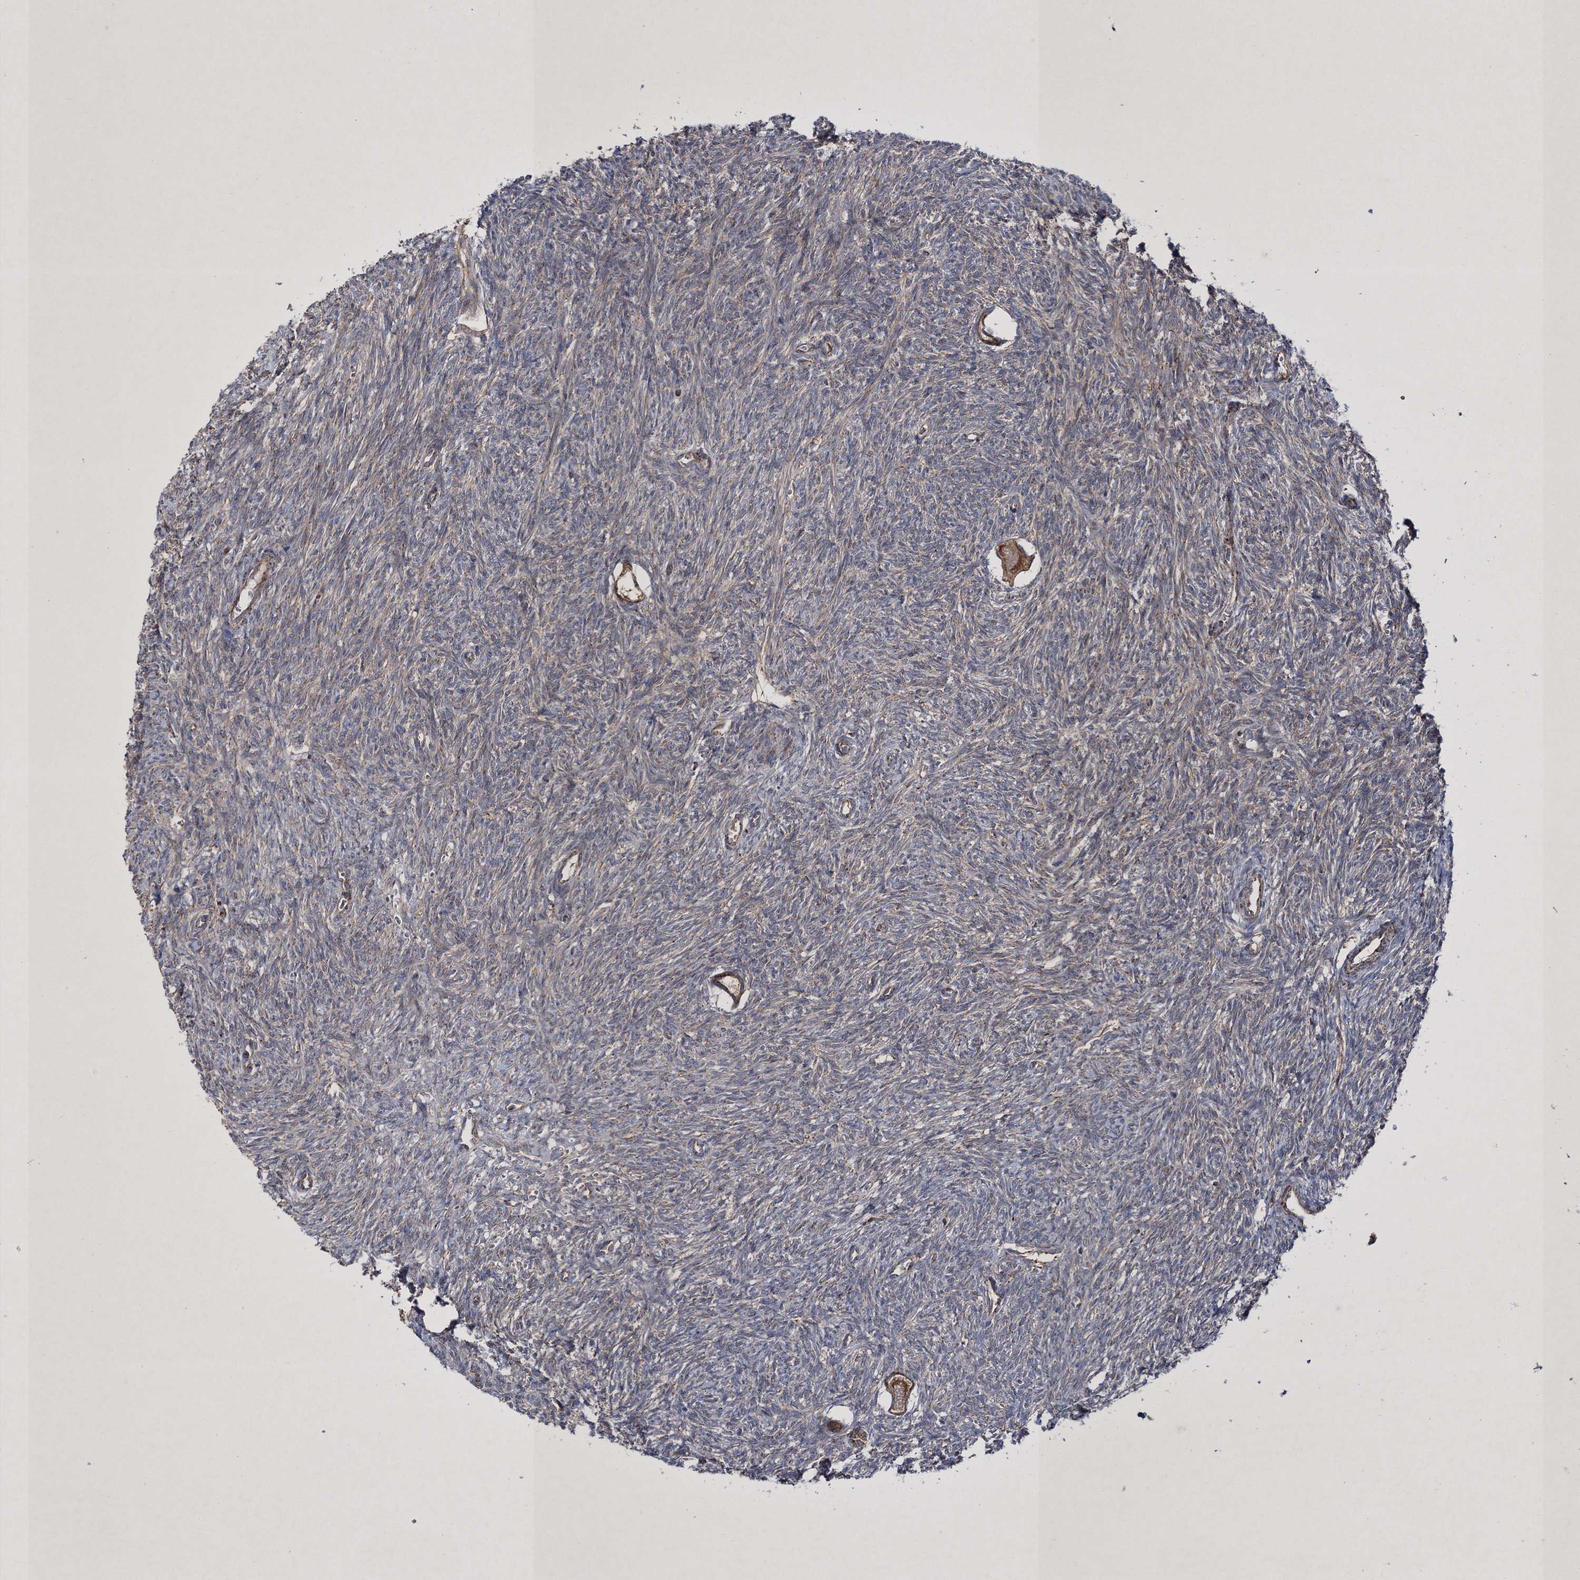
{"staining": {"intensity": "moderate", "quantity": ">75%", "location": "cytoplasmic/membranous"}, "tissue": "ovary", "cell_type": "Follicle cells", "image_type": "normal", "snomed": [{"axis": "morphology", "description": "Normal tissue, NOS"}, {"axis": "topography", "description": "Ovary"}], "caption": "Protein expression analysis of unremarkable ovary exhibits moderate cytoplasmic/membranous expression in approximately >75% of follicle cells.", "gene": "SCRN3", "patient": {"sex": "female", "age": 27}}